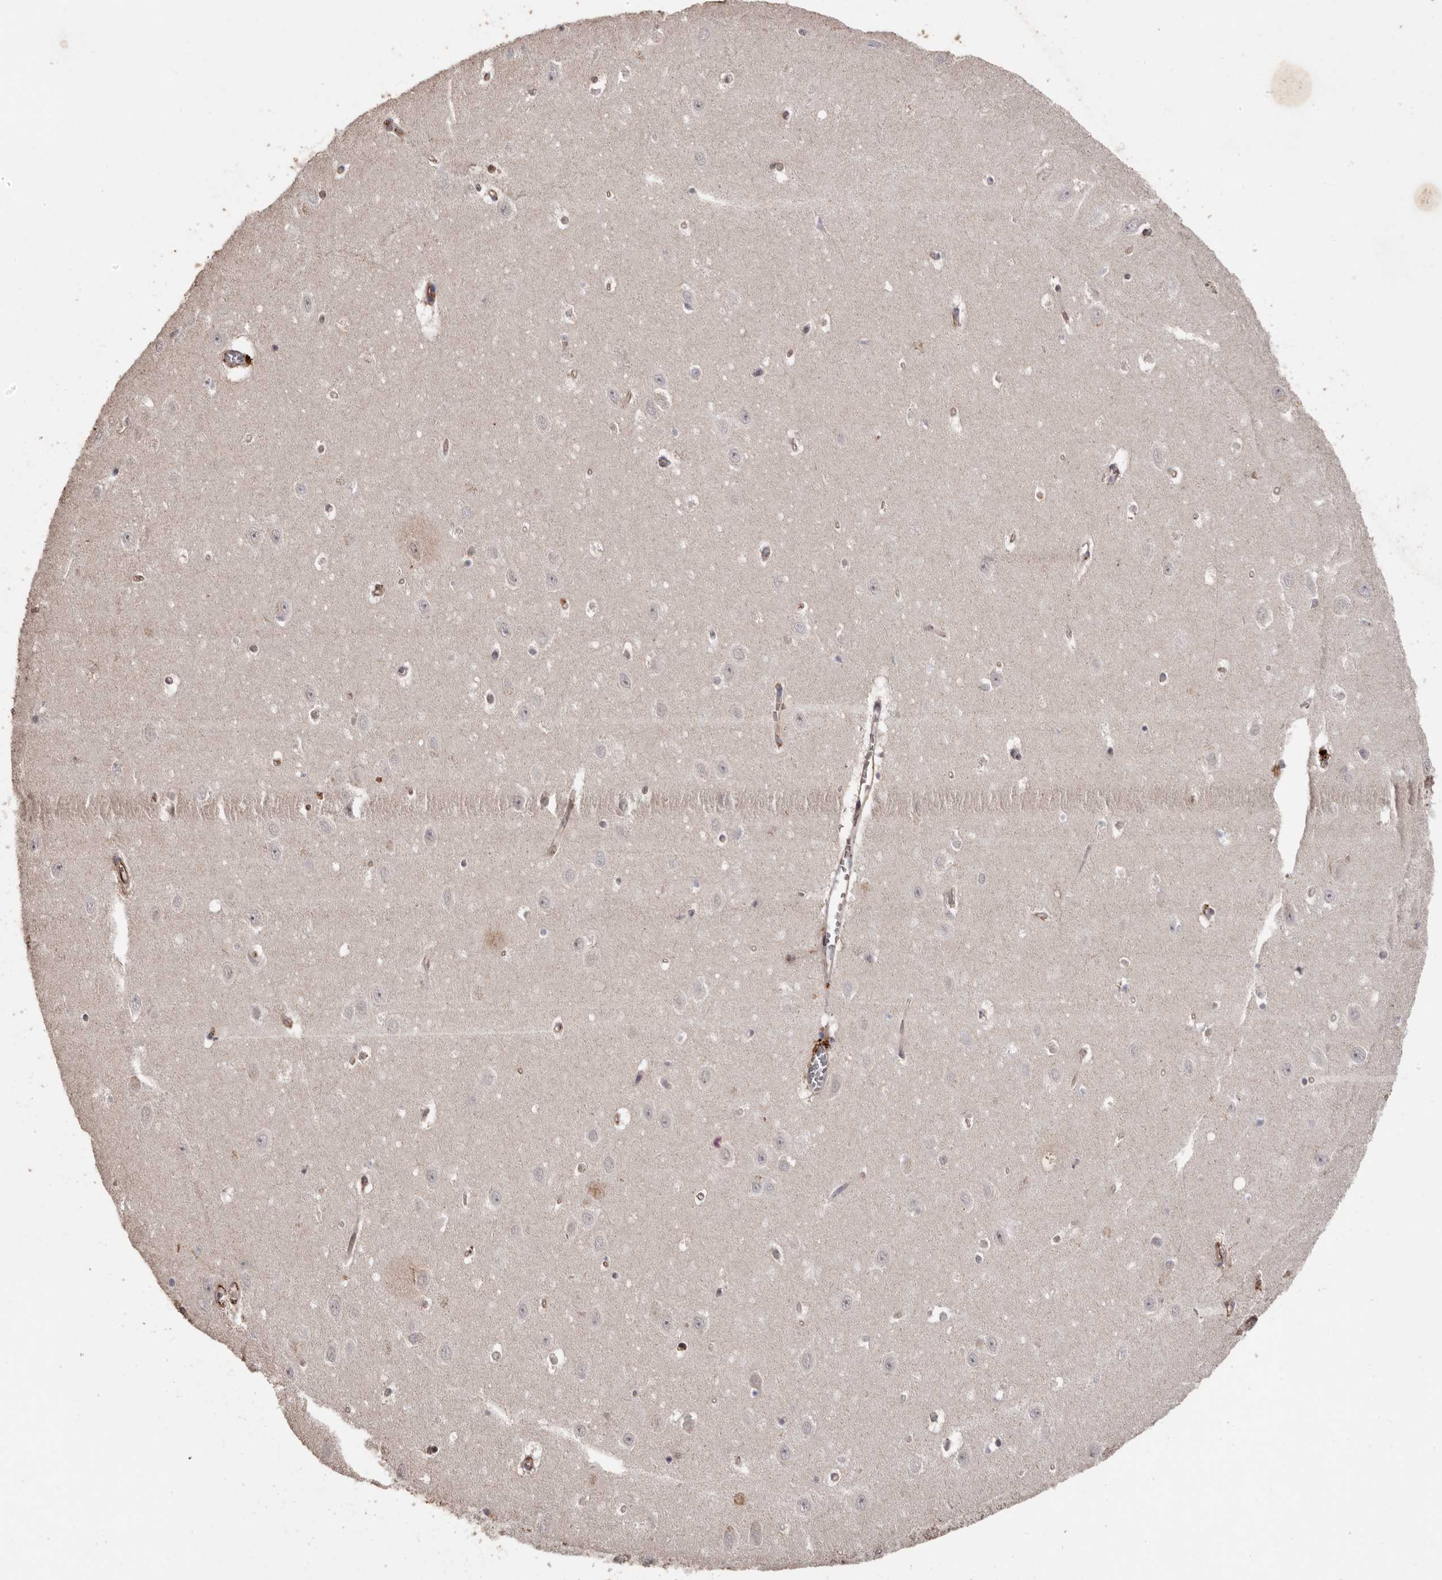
{"staining": {"intensity": "negative", "quantity": "none", "location": "none"}, "tissue": "hippocampus", "cell_type": "Glial cells", "image_type": "normal", "snomed": [{"axis": "morphology", "description": "Normal tissue, NOS"}, {"axis": "topography", "description": "Hippocampus"}], "caption": "Glial cells show no significant positivity in benign hippocampus. The staining is performed using DAB (3,3'-diaminobenzidine) brown chromogen with nuclei counter-stained in using hematoxylin.", "gene": "BRAT1", "patient": {"sex": "female", "age": 64}}